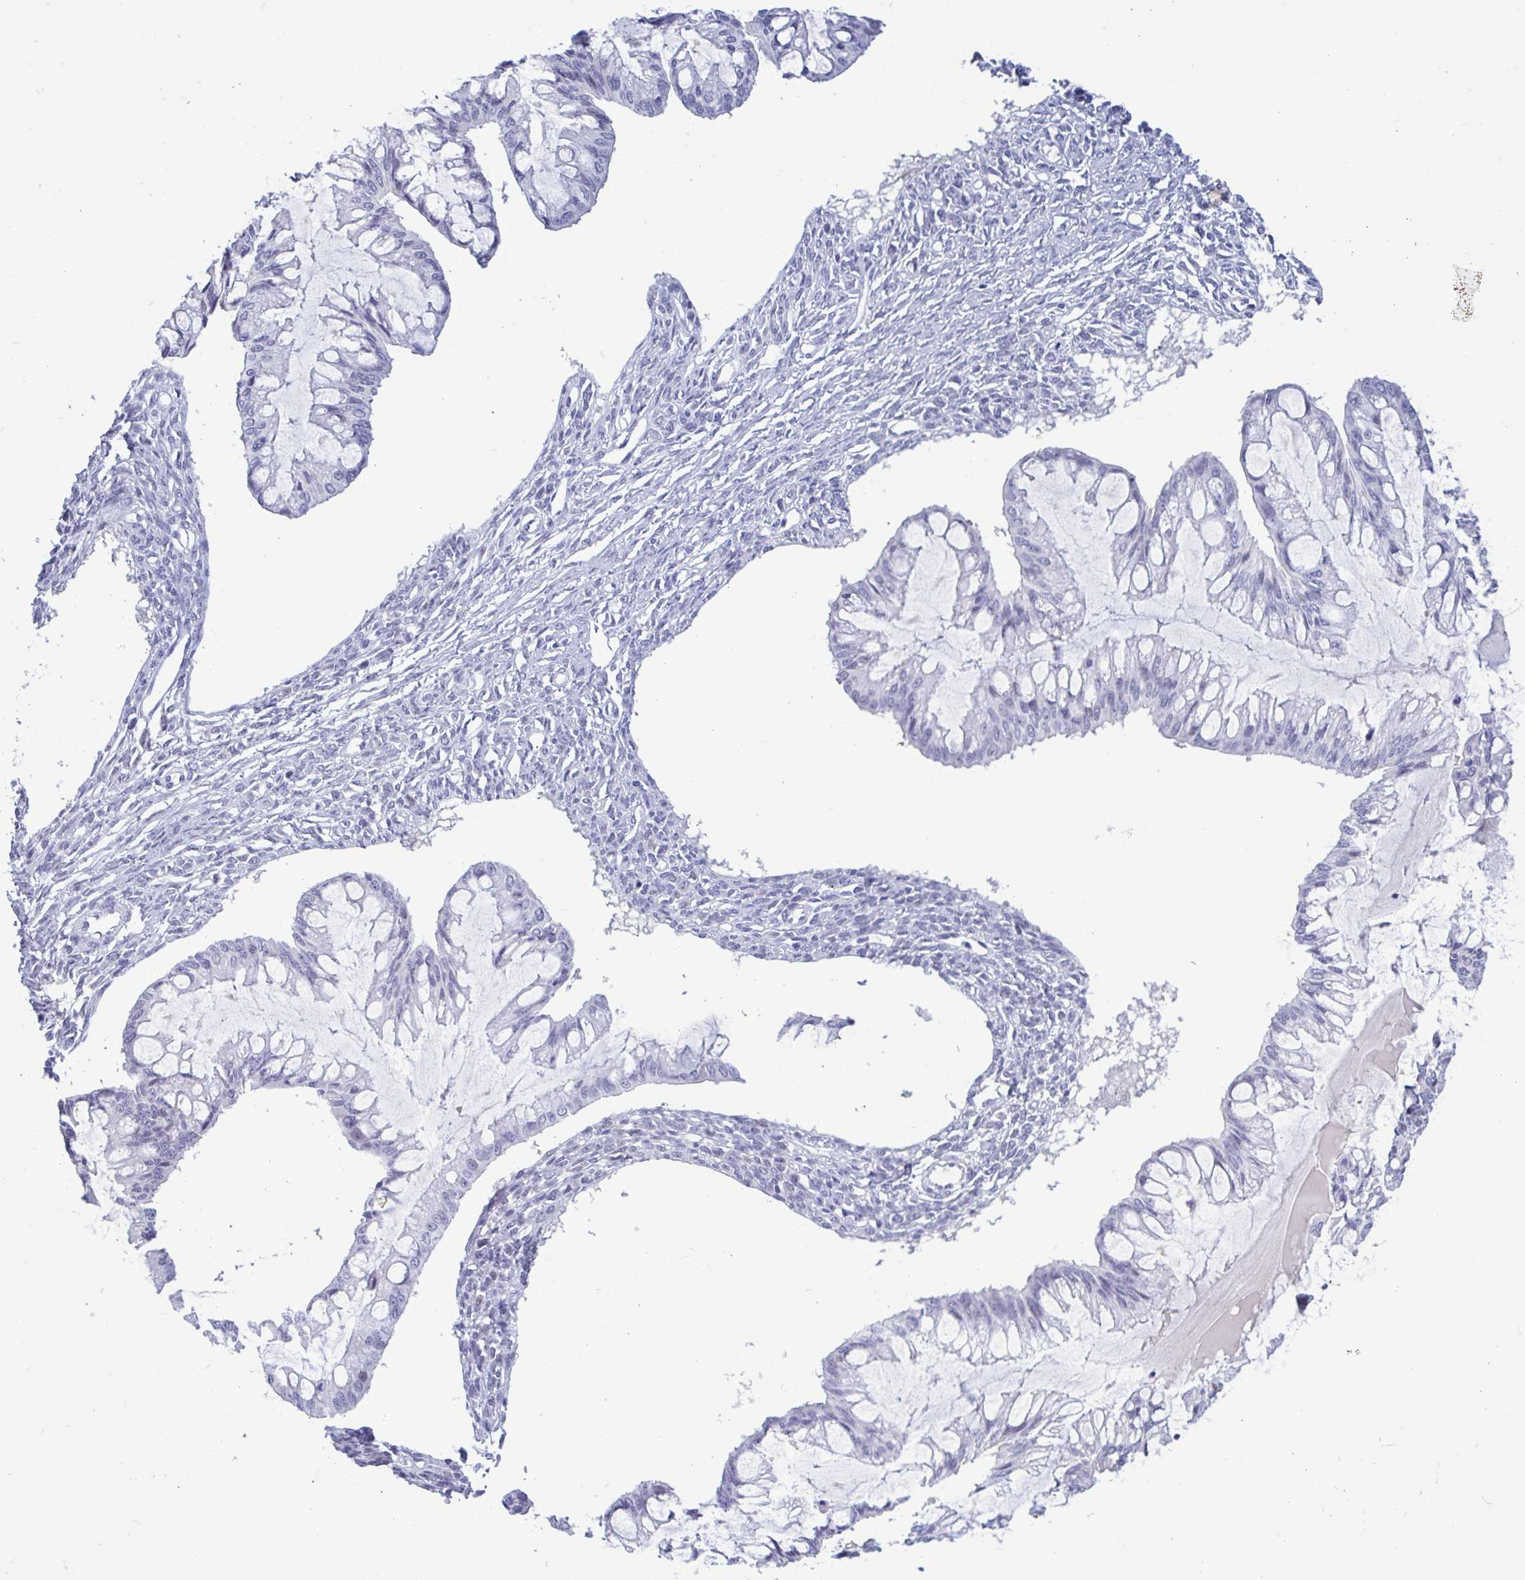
{"staining": {"intensity": "negative", "quantity": "none", "location": "none"}, "tissue": "ovarian cancer", "cell_type": "Tumor cells", "image_type": "cancer", "snomed": [{"axis": "morphology", "description": "Cystadenocarcinoma, mucinous, NOS"}, {"axis": "topography", "description": "Ovary"}], "caption": "Immunohistochemistry image of neoplastic tissue: human ovarian mucinous cystadenocarcinoma stained with DAB demonstrates no significant protein staining in tumor cells.", "gene": "PERM1", "patient": {"sex": "female", "age": 73}}